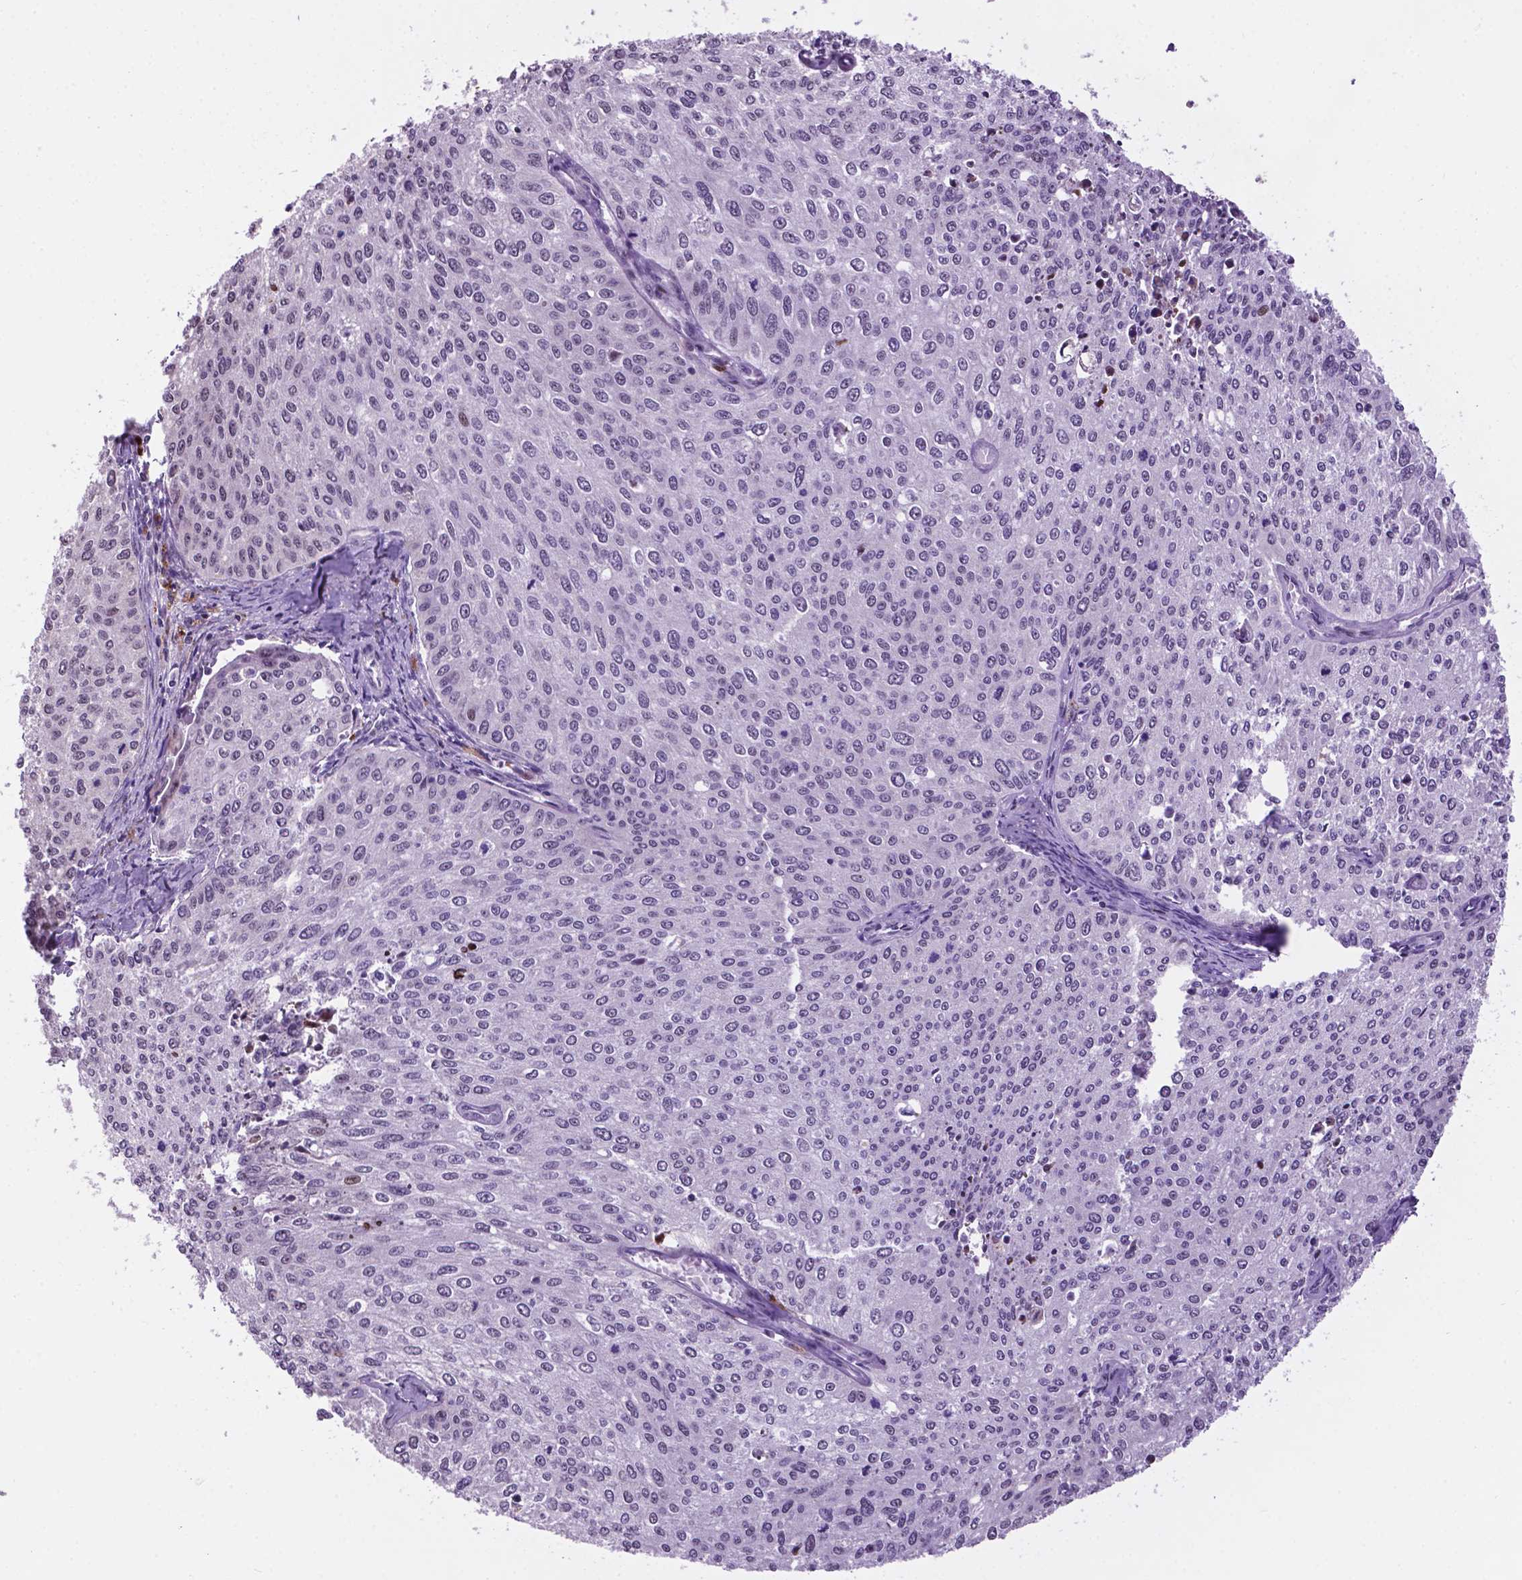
{"staining": {"intensity": "negative", "quantity": "none", "location": "none"}, "tissue": "cervical cancer", "cell_type": "Tumor cells", "image_type": "cancer", "snomed": [{"axis": "morphology", "description": "Squamous cell carcinoma, NOS"}, {"axis": "topography", "description": "Cervix"}], "caption": "There is no significant expression in tumor cells of cervical cancer (squamous cell carcinoma).", "gene": "SMAD3", "patient": {"sex": "female", "age": 38}}